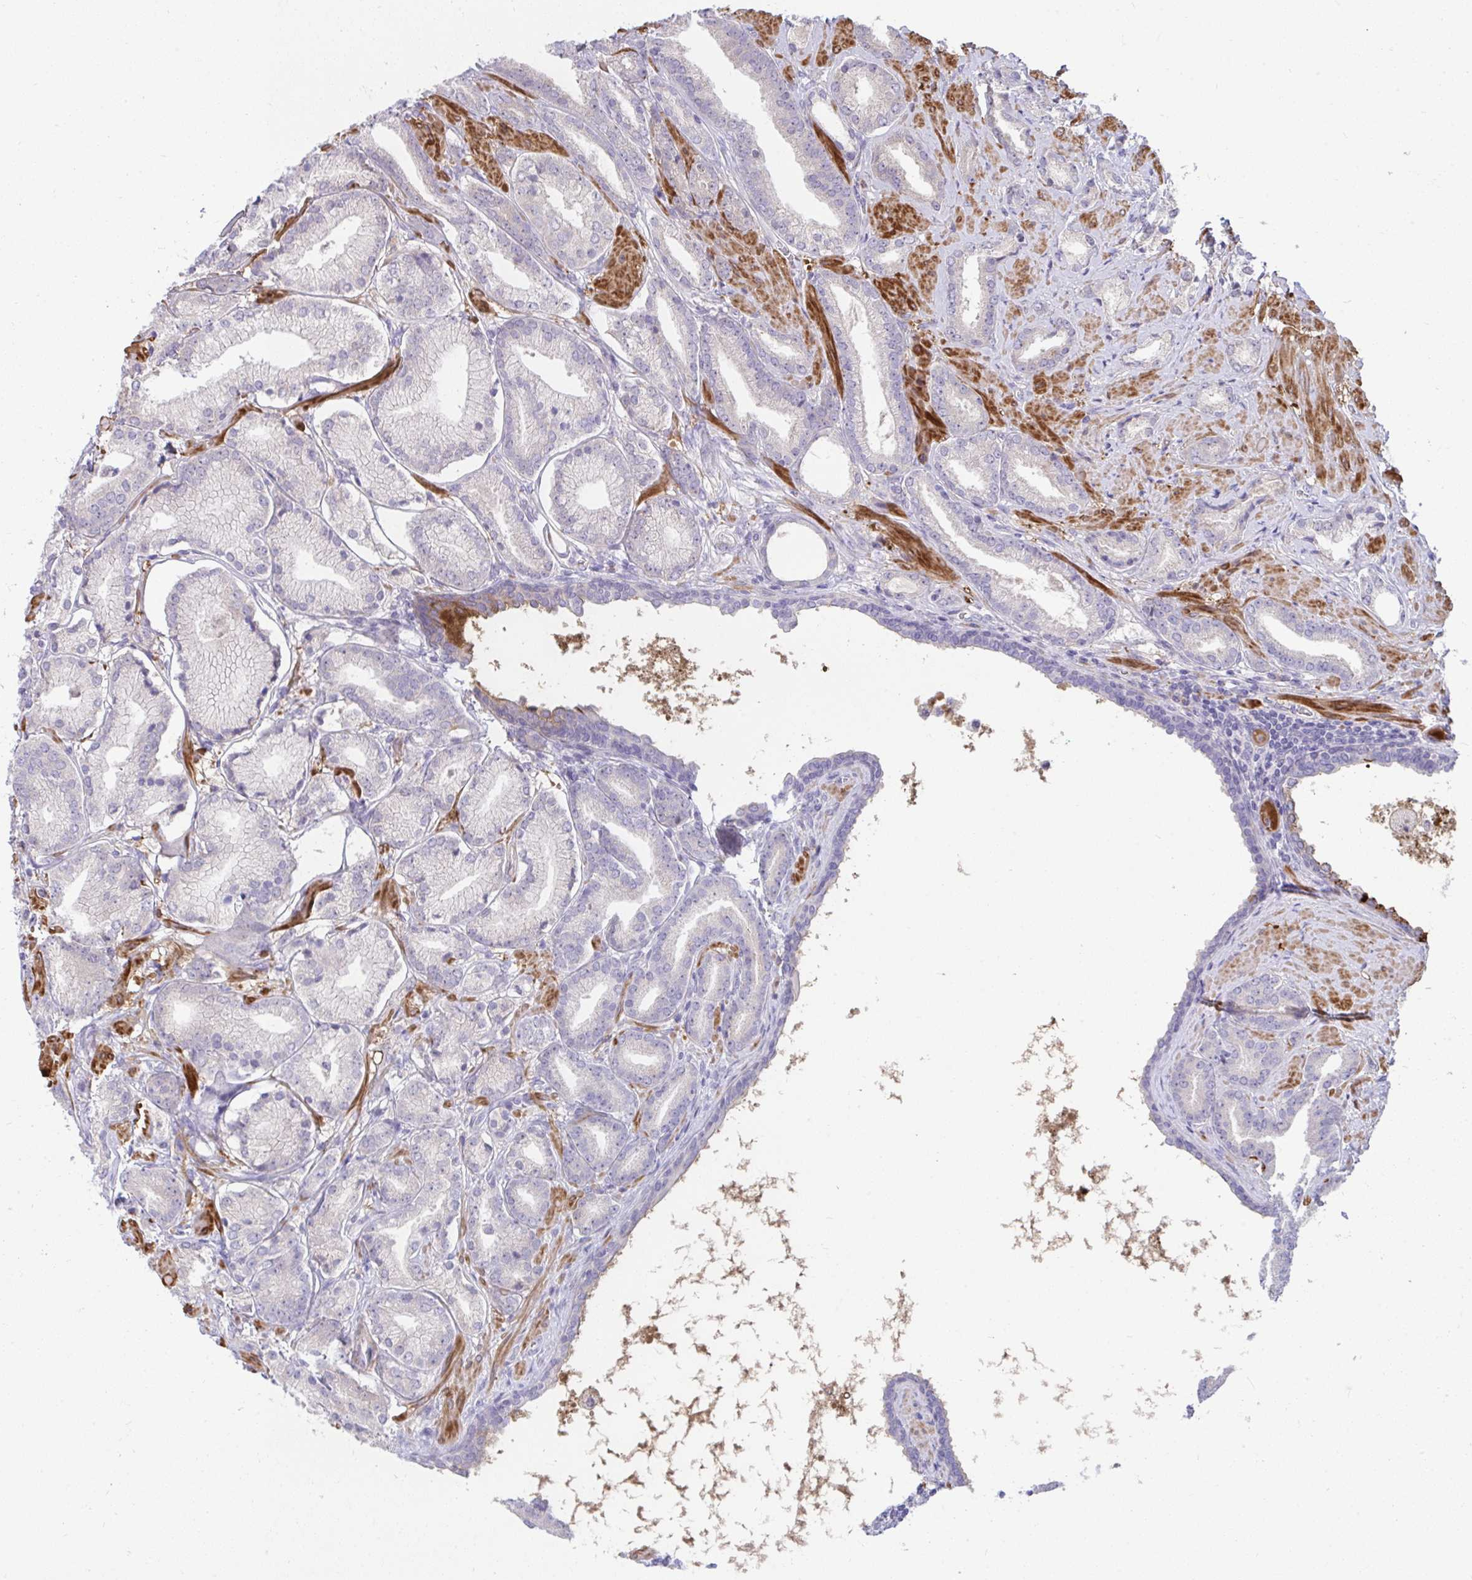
{"staining": {"intensity": "negative", "quantity": "none", "location": "none"}, "tissue": "prostate cancer", "cell_type": "Tumor cells", "image_type": "cancer", "snomed": [{"axis": "morphology", "description": "Adenocarcinoma, High grade"}, {"axis": "topography", "description": "Prostate"}], "caption": "Protein analysis of prostate adenocarcinoma (high-grade) shows no significant positivity in tumor cells. (Stains: DAB IHC with hematoxylin counter stain, Microscopy: brightfield microscopy at high magnification).", "gene": "PIGZ", "patient": {"sex": "male", "age": 56}}